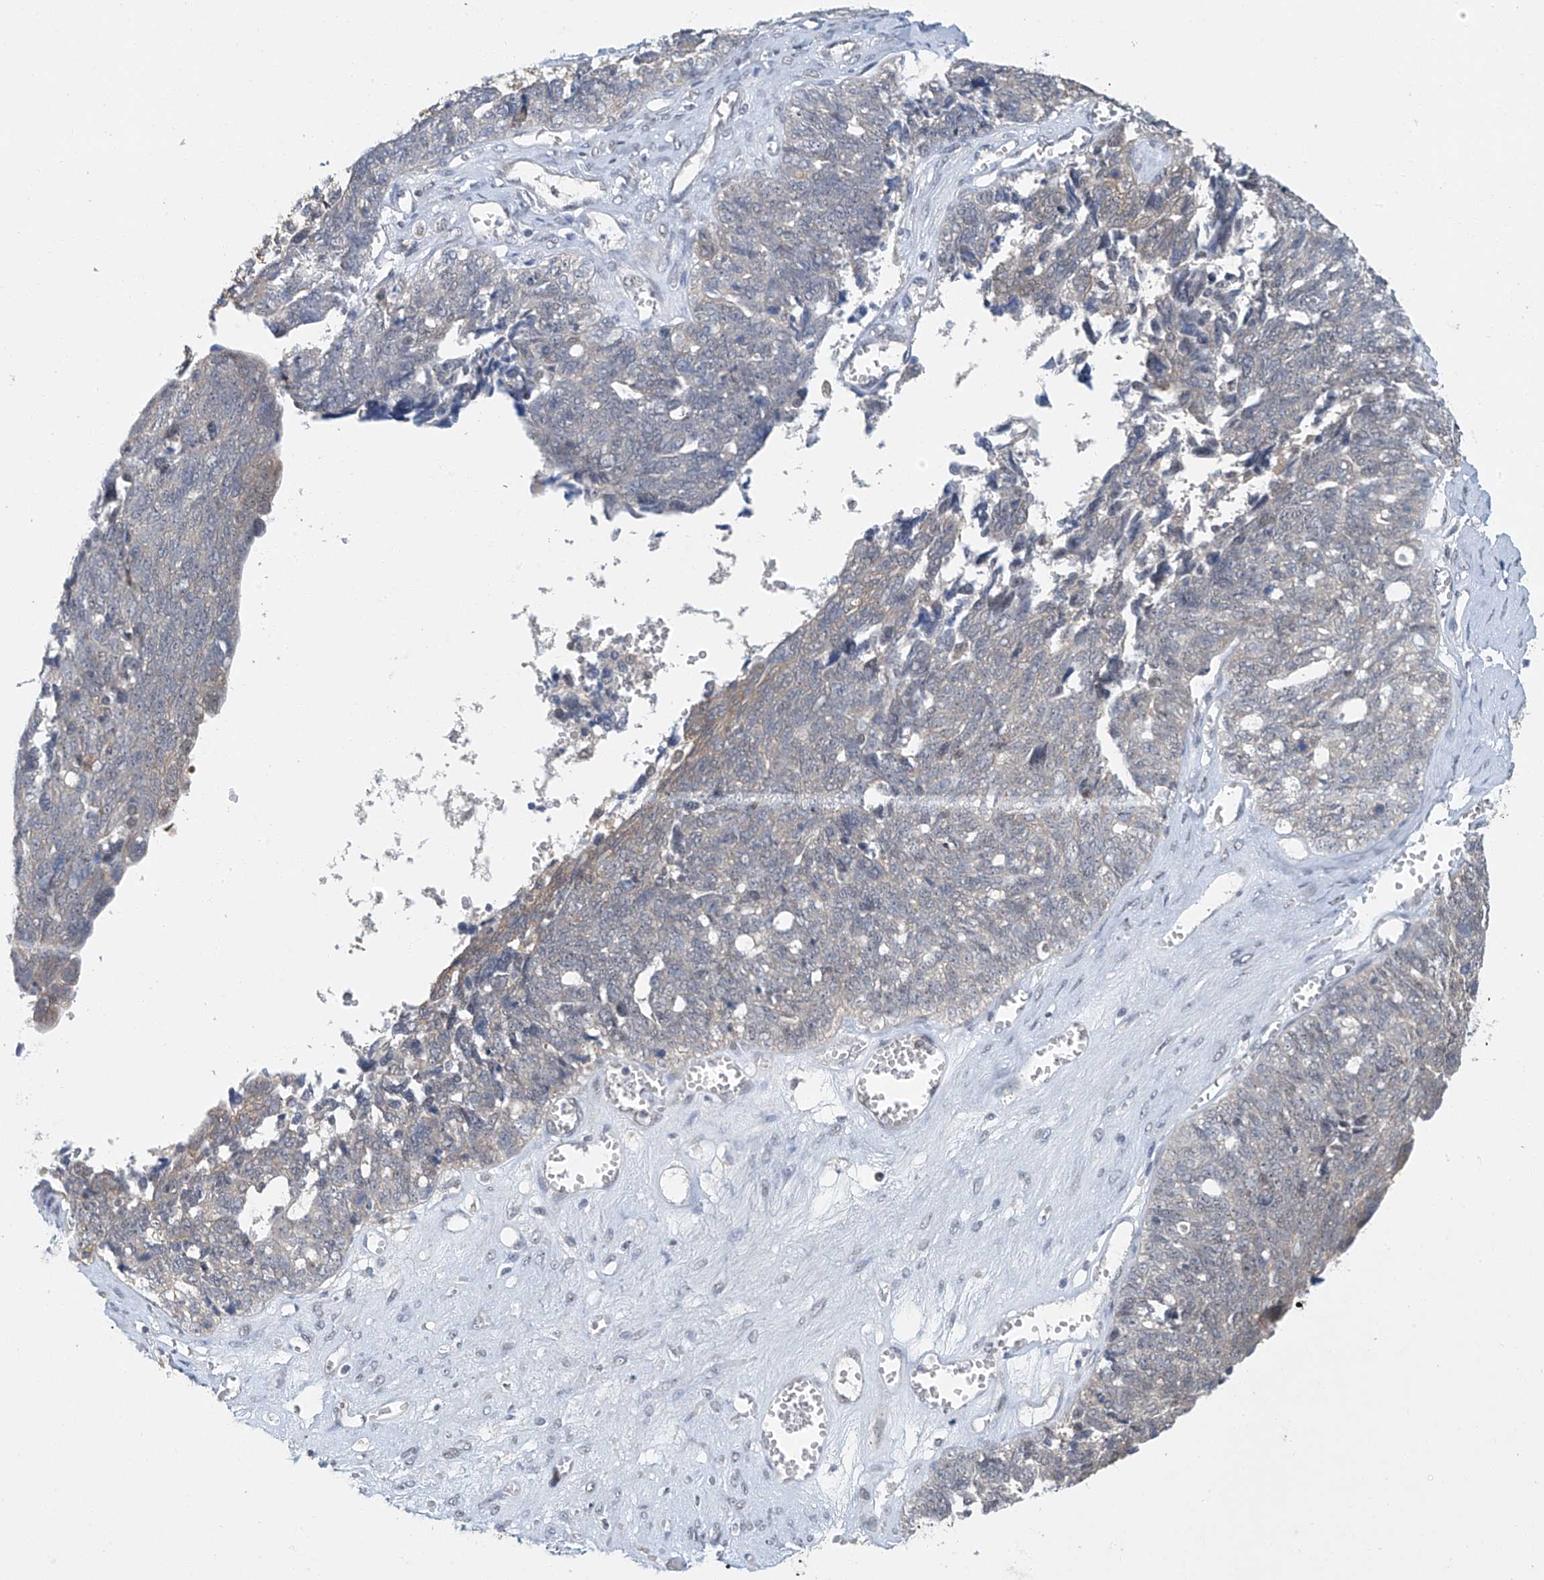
{"staining": {"intensity": "weak", "quantity": "<25%", "location": "cytoplasmic/membranous"}, "tissue": "ovarian cancer", "cell_type": "Tumor cells", "image_type": "cancer", "snomed": [{"axis": "morphology", "description": "Cystadenocarcinoma, serous, NOS"}, {"axis": "topography", "description": "Ovary"}], "caption": "Immunohistochemistry (IHC) of human serous cystadenocarcinoma (ovarian) reveals no expression in tumor cells.", "gene": "TAF8", "patient": {"sex": "female", "age": 79}}